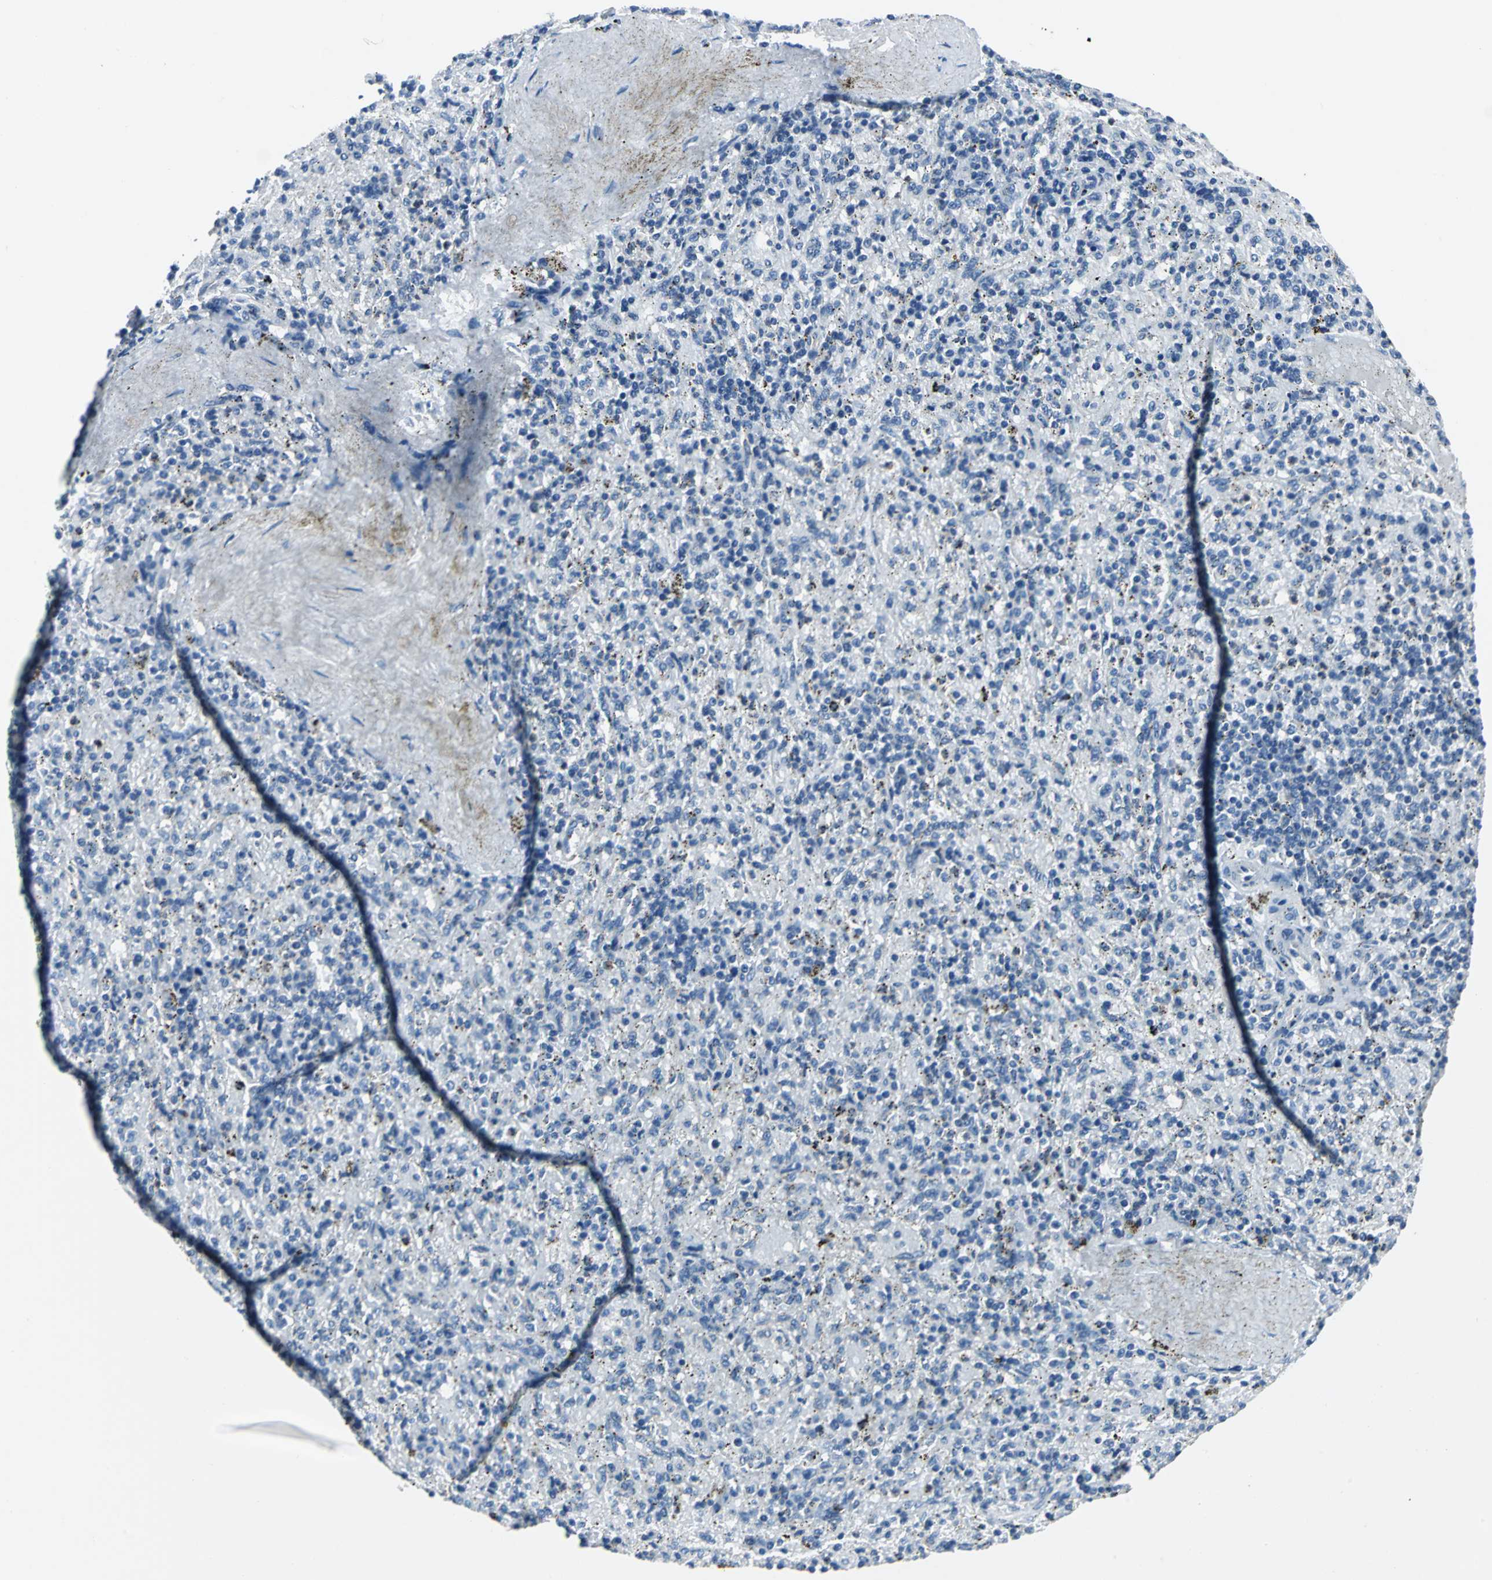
{"staining": {"intensity": "negative", "quantity": "none", "location": "none"}, "tissue": "spleen", "cell_type": "Cells in red pulp", "image_type": "normal", "snomed": [{"axis": "morphology", "description": "Normal tissue, NOS"}, {"axis": "topography", "description": "Spleen"}], "caption": "The histopathology image reveals no significant positivity in cells in red pulp of spleen.", "gene": "RIPOR1", "patient": {"sex": "female", "age": 43}}